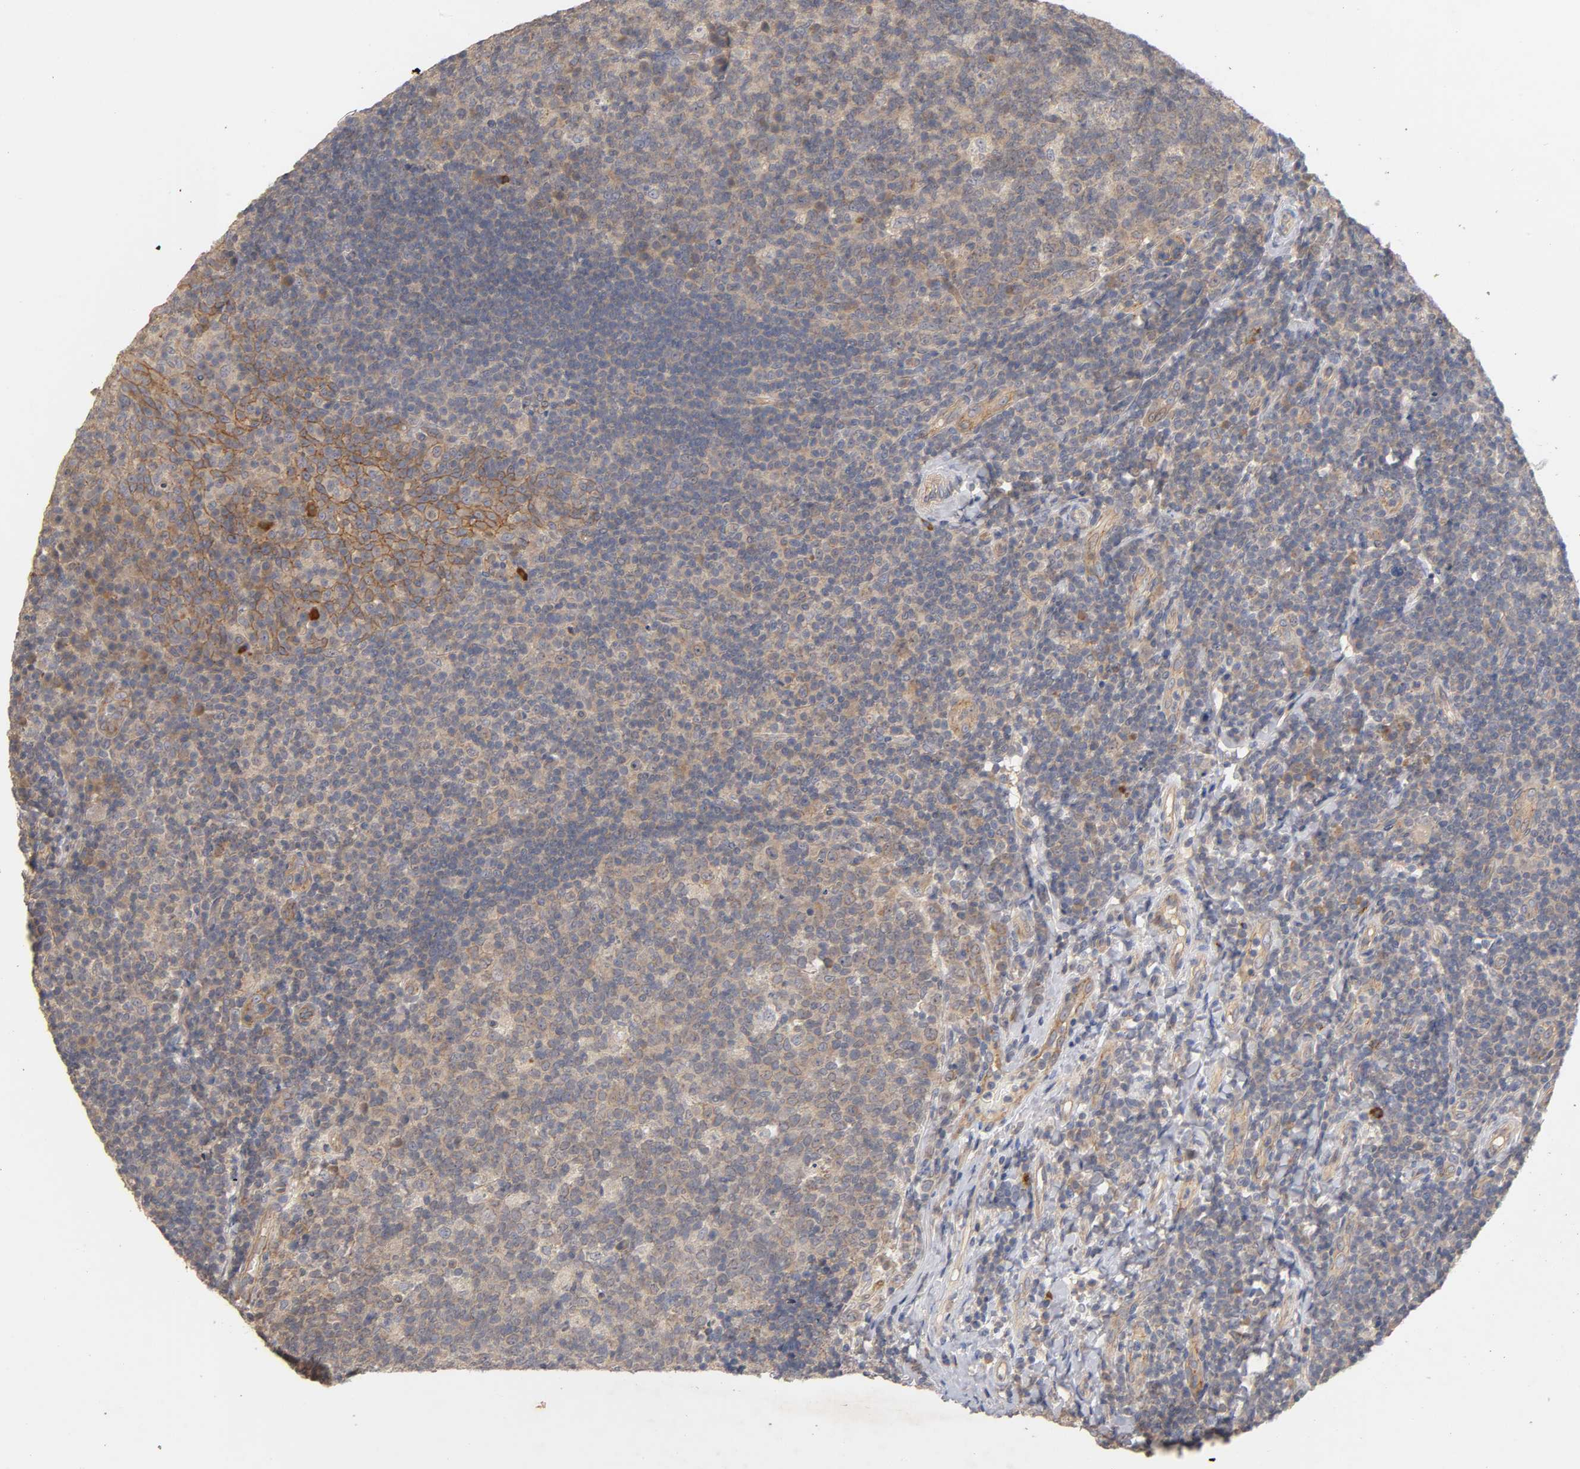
{"staining": {"intensity": "moderate", "quantity": ">75%", "location": "cytoplasmic/membranous"}, "tissue": "tonsil", "cell_type": "Germinal center cells", "image_type": "normal", "snomed": [{"axis": "morphology", "description": "Normal tissue, NOS"}, {"axis": "topography", "description": "Tonsil"}], "caption": "This is an image of immunohistochemistry staining of benign tonsil, which shows moderate staining in the cytoplasmic/membranous of germinal center cells.", "gene": "PDZD11", "patient": {"sex": "male", "age": 17}}